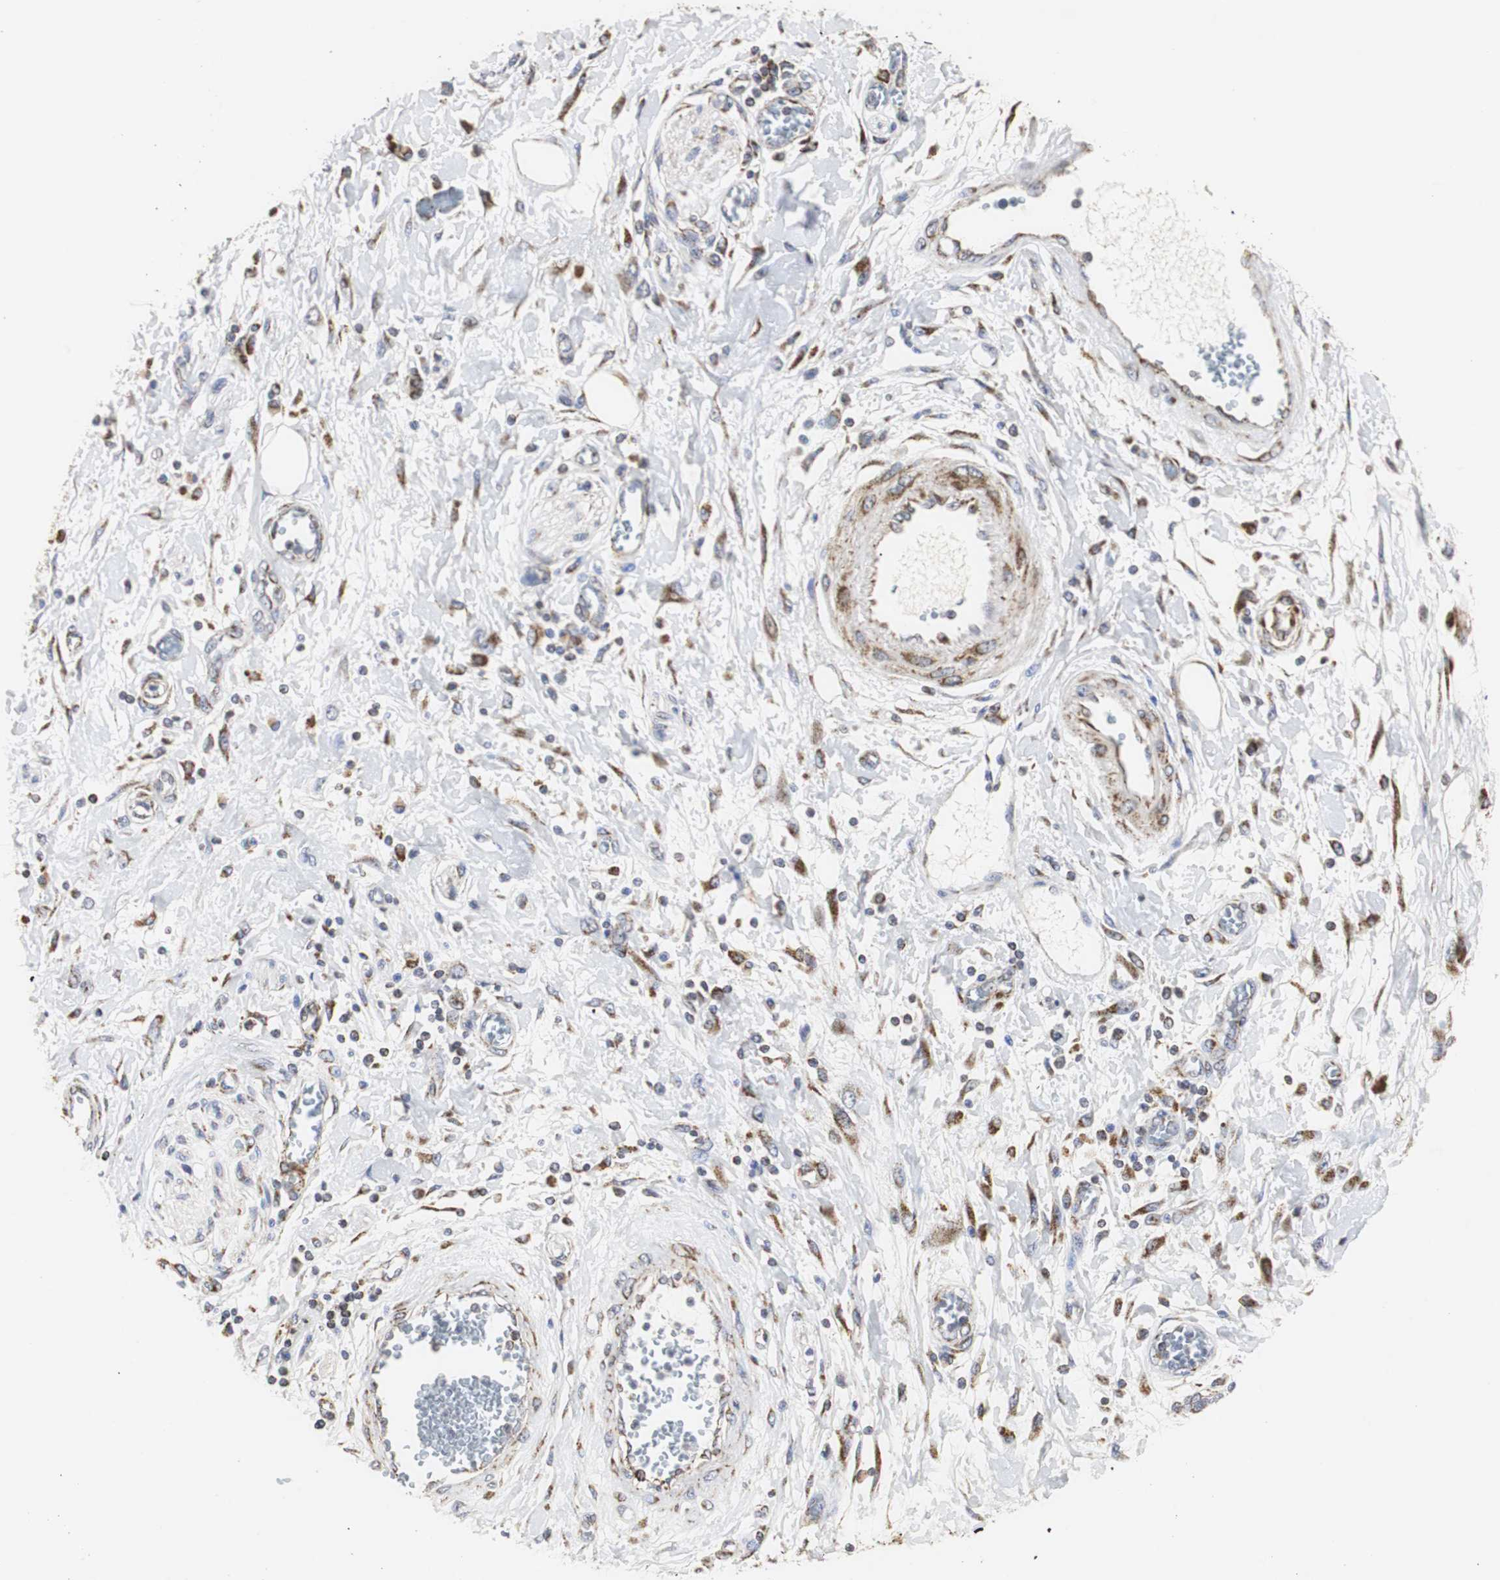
{"staining": {"intensity": "moderate", "quantity": "25%-75%", "location": "cytoplasmic/membranous"}, "tissue": "pancreatic cancer", "cell_type": "Tumor cells", "image_type": "cancer", "snomed": [{"axis": "morphology", "description": "Adenocarcinoma, NOS"}, {"axis": "topography", "description": "Pancreas"}], "caption": "An image showing moderate cytoplasmic/membranous expression in approximately 25%-75% of tumor cells in pancreatic cancer, as visualized by brown immunohistochemical staining.", "gene": "HSD17B10", "patient": {"sex": "female", "age": 70}}